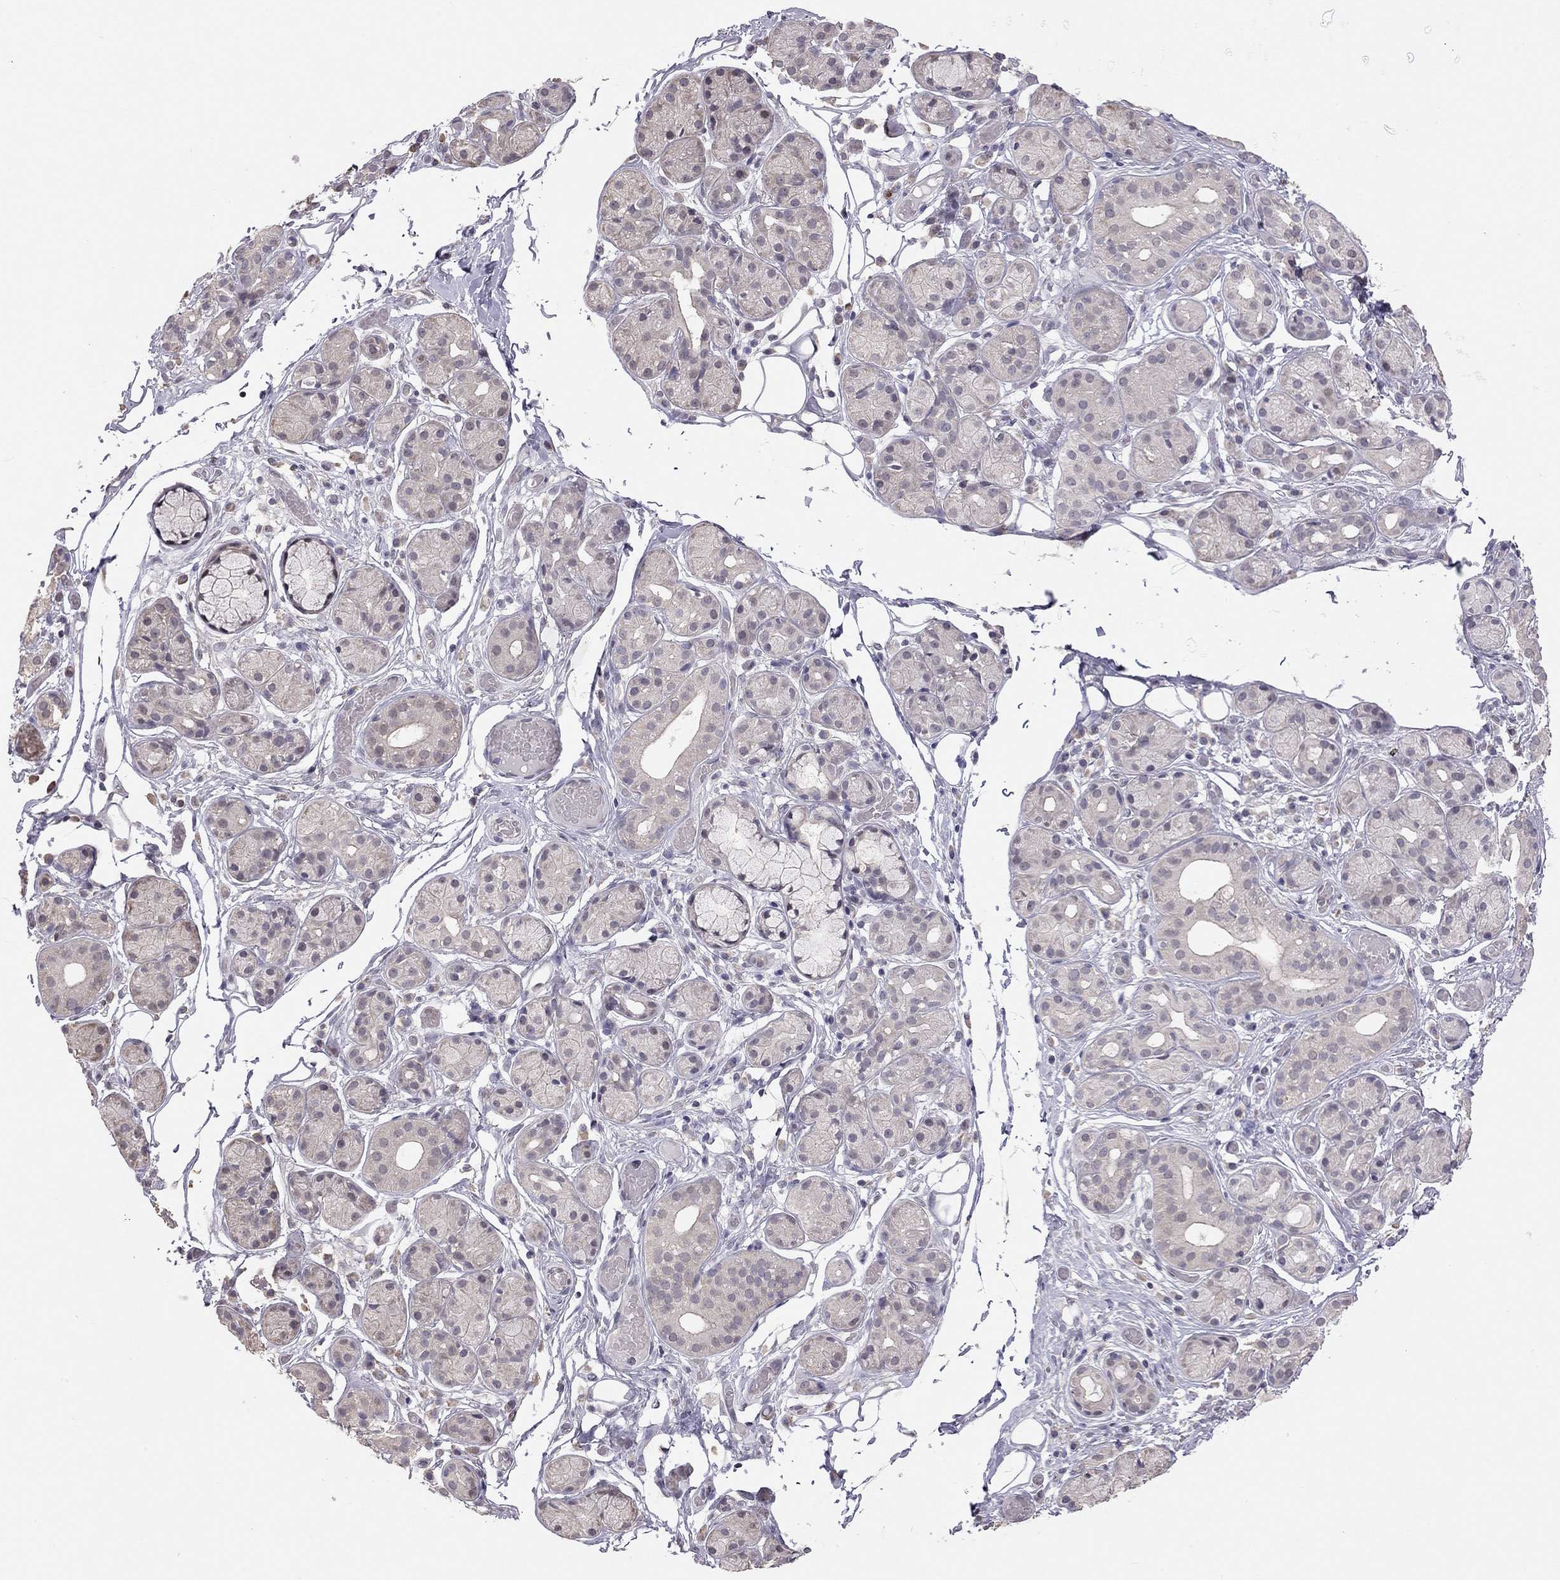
{"staining": {"intensity": "negative", "quantity": "none", "location": "none"}, "tissue": "salivary gland", "cell_type": "Glandular cells", "image_type": "normal", "snomed": [{"axis": "morphology", "description": "Normal tissue, NOS"}, {"axis": "topography", "description": "Salivary gland"}, {"axis": "topography", "description": "Peripheral nerve tissue"}], "caption": "Human salivary gland stained for a protein using immunohistochemistry (IHC) reveals no expression in glandular cells.", "gene": "HSF2BP", "patient": {"sex": "male", "age": 71}}